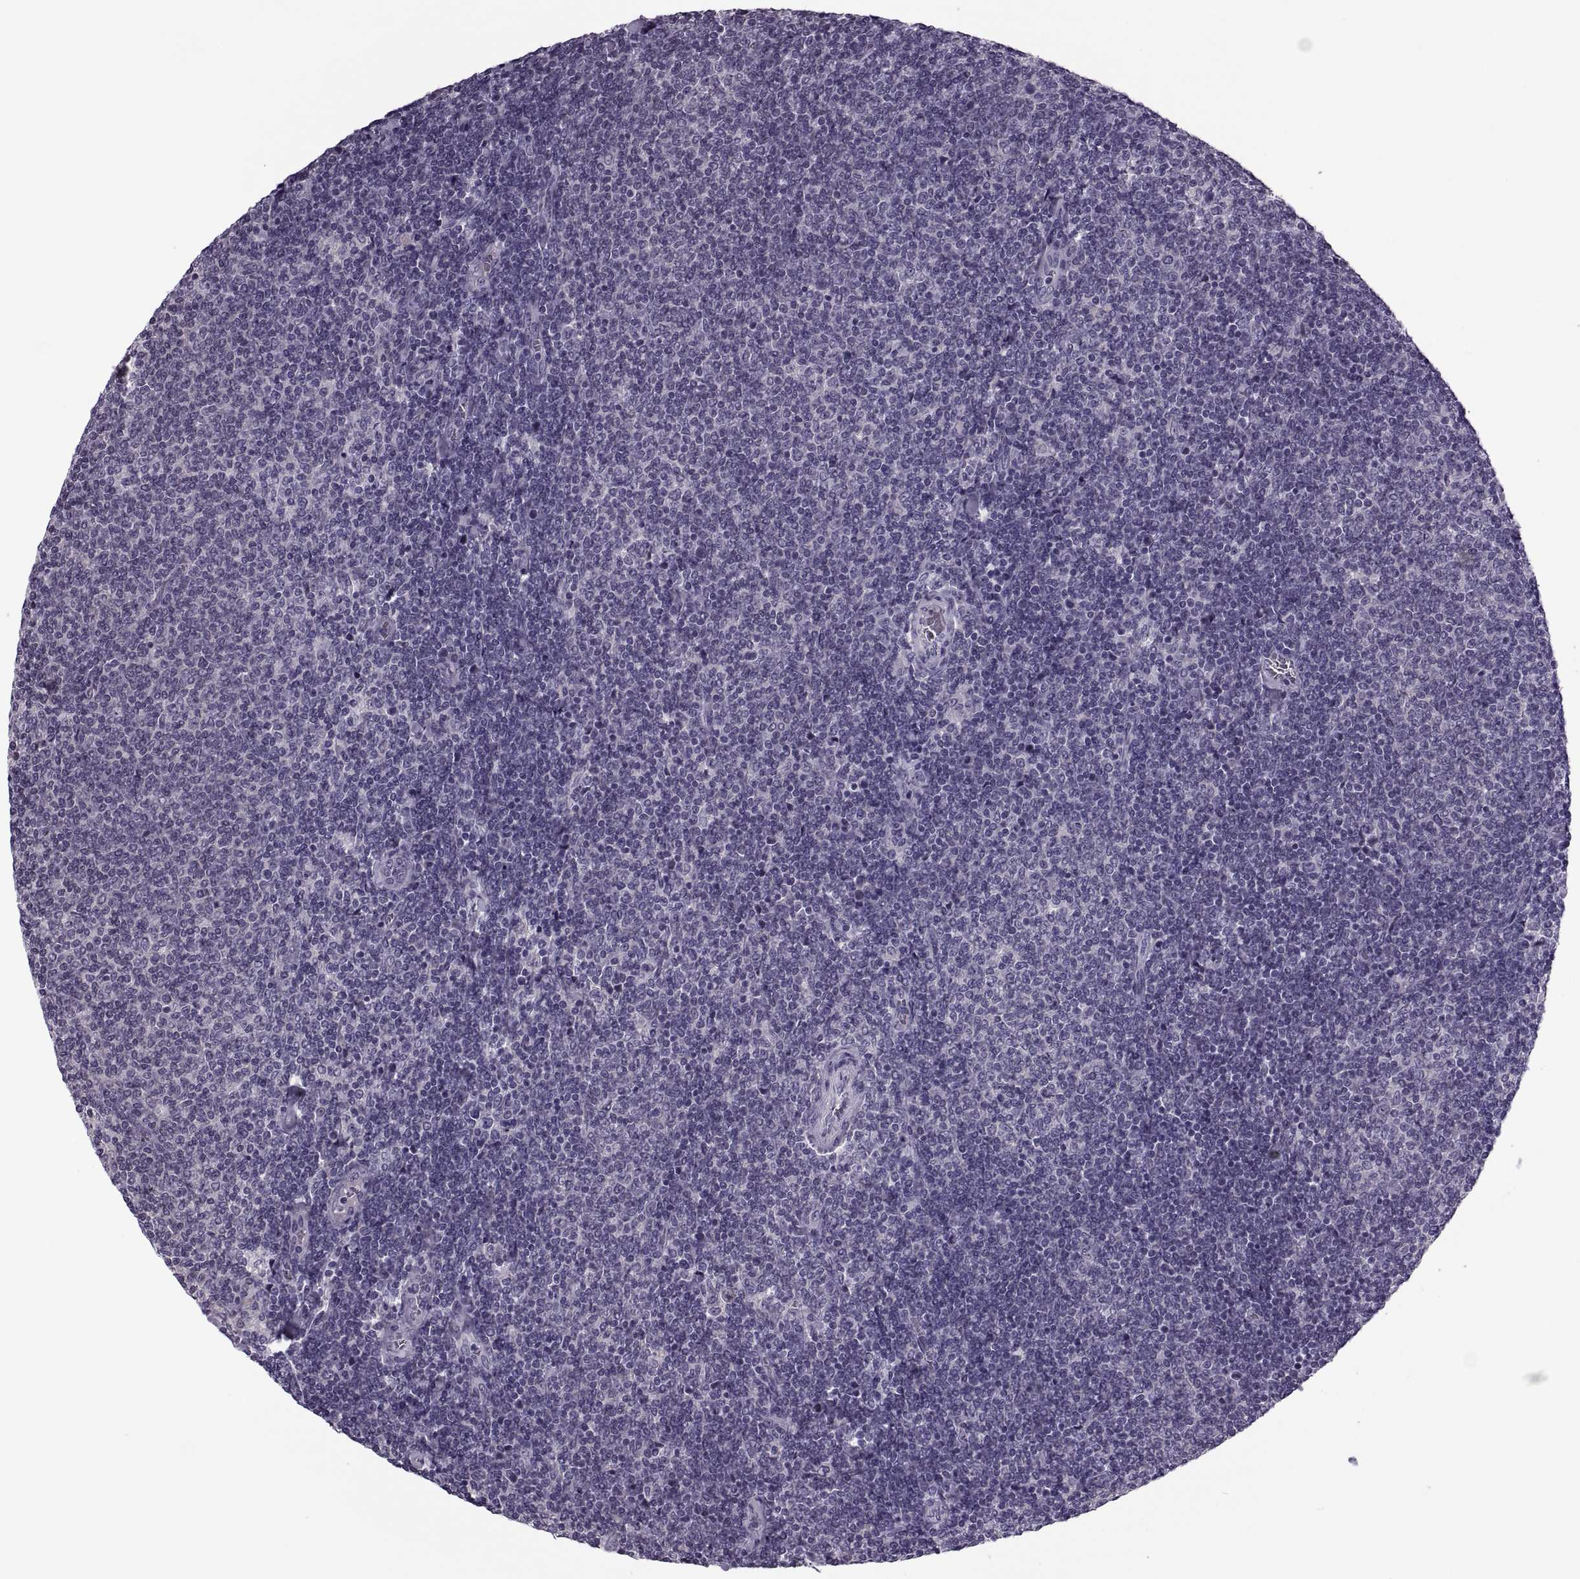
{"staining": {"intensity": "negative", "quantity": "none", "location": "none"}, "tissue": "lymphoma", "cell_type": "Tumor cells", "image_type": "cancer", "snomed": [{"axis": "morphology", "description": "Malignant lymphoma, non-Hodgkin's type, Low grade"}, {"axis": "topography", "description": "Lymph node"}], "caption": "This is an immunohistochemistry (IHC) photomicrograph of lymphoma. There is no expression in tumor cells.", "gene": "PRSS54", "patient": {"sex": "male", "age": 52}}